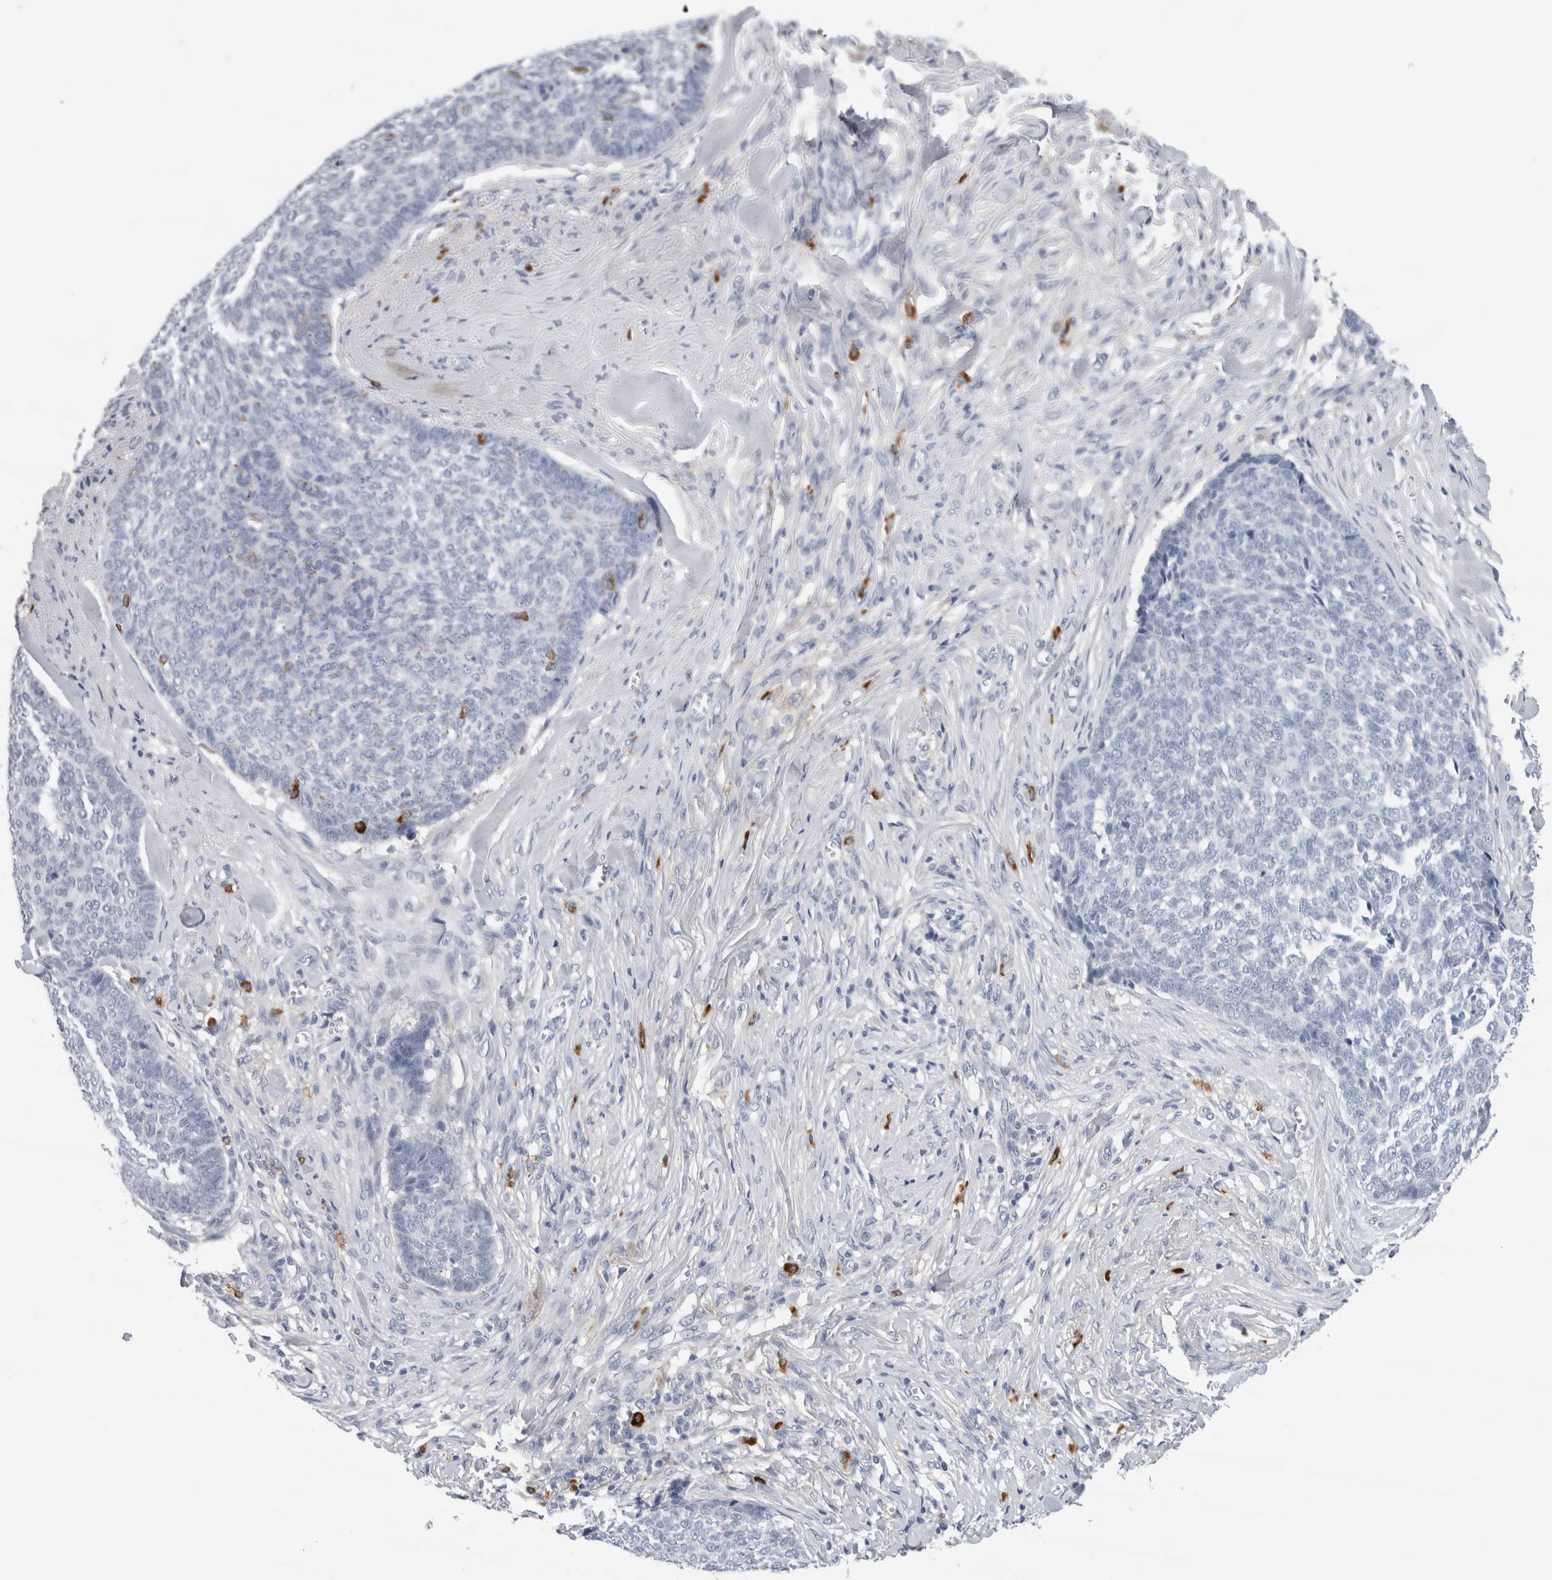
{"staining": {"intensity": "negative", "quantity": "none", "location": "none"}, "tissue": "skin cancer", "cell_type": "Tumor cells", "image_type": "cancer", "snomed": [{"axis": "morphology", "description": "Basal cell carcinoma"}, {"axis": "topography", "description": "Skin"}], "caption": "Human skin cancer stained for a protein using immunohistochemistry (IHC) displays no staining in tumor cells.", "gene": "CD63", "patient": {"sex": "male", "age": 84}}